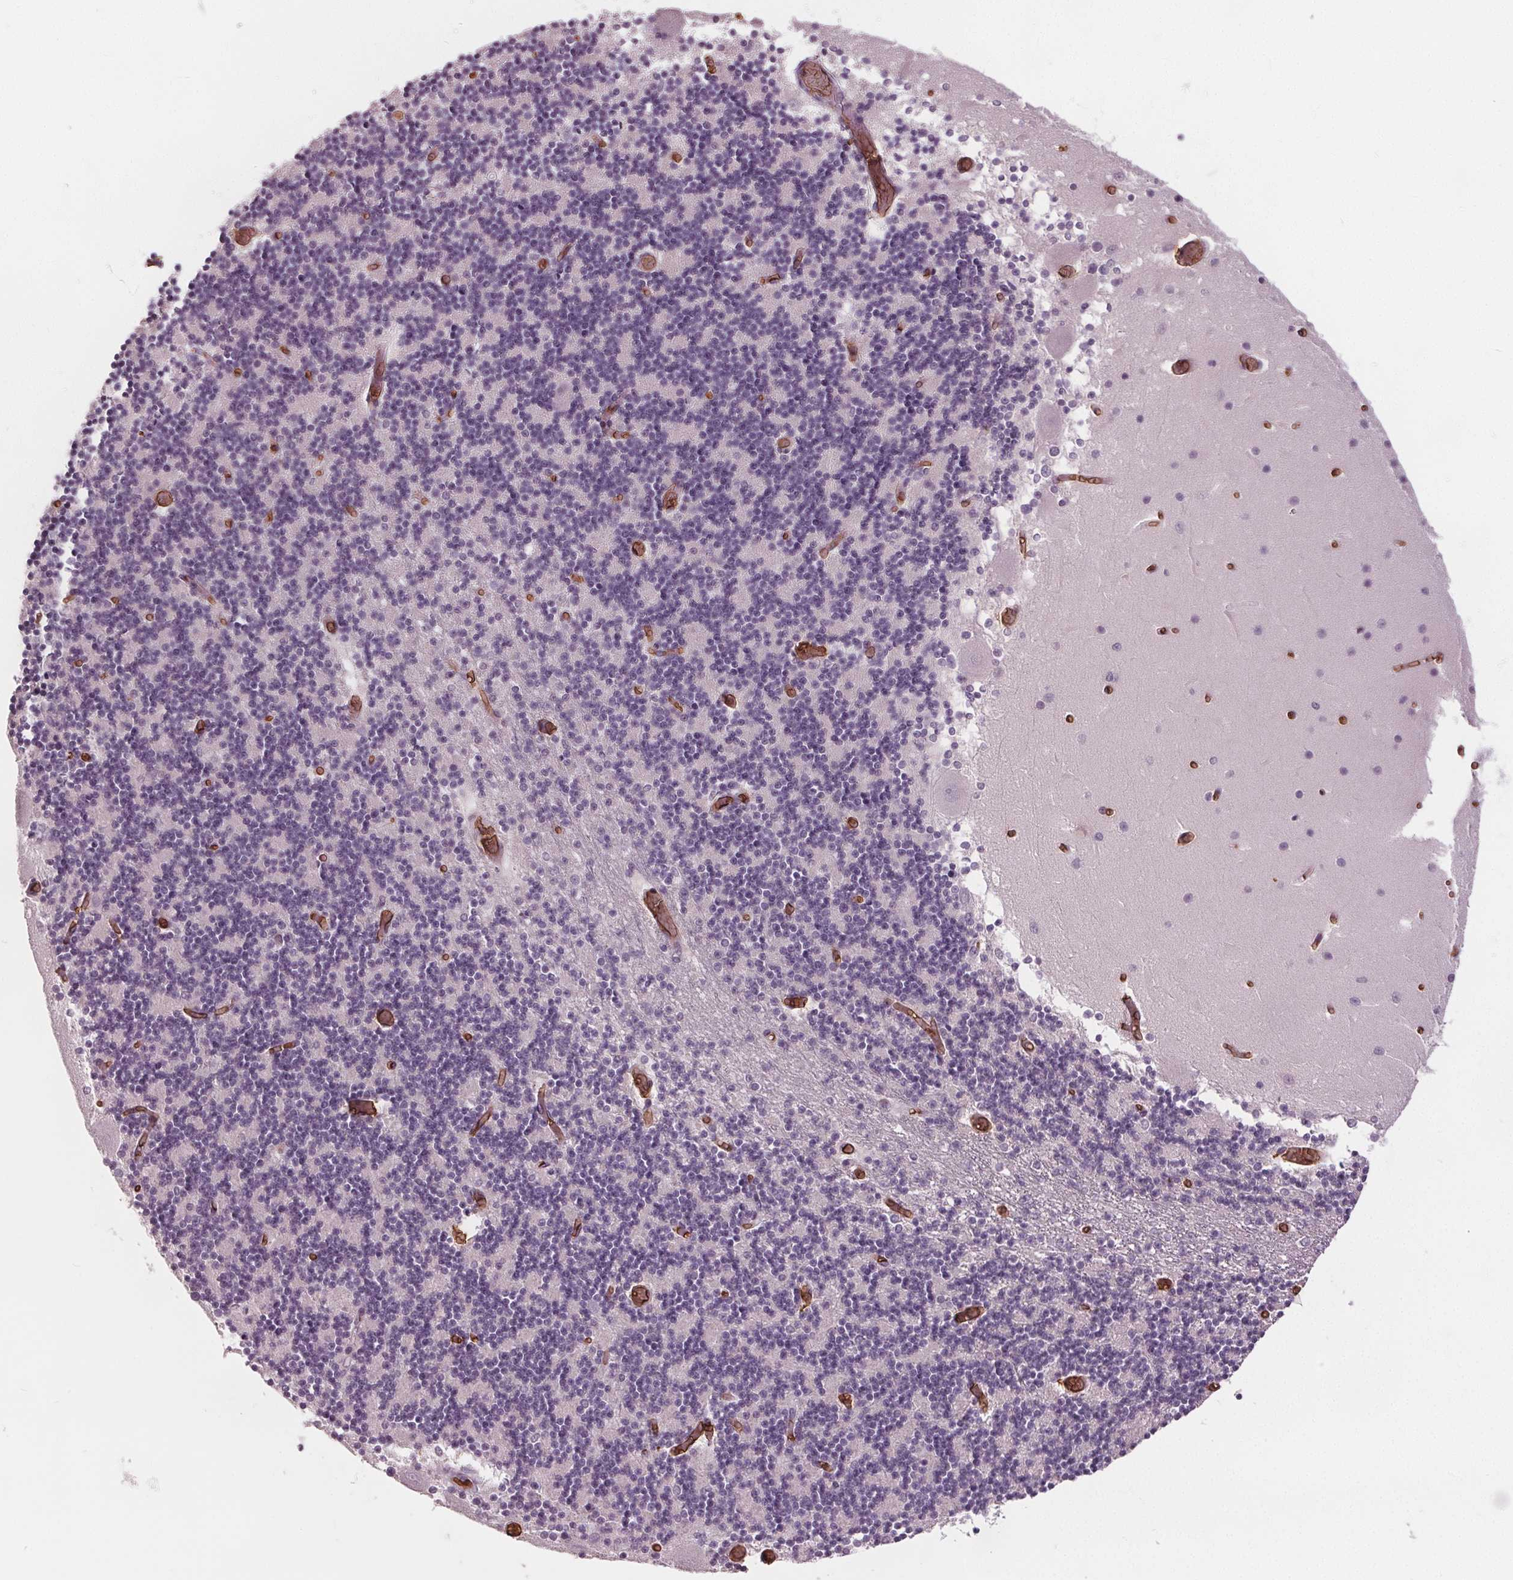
{"staining": {"intensity": "negative", "quantity": "none", "location": "none"}, "tissue": "cerebellum", "cell_type": "Cells in granular layer", "image_type": "normal", "snomed": [{"axis": "morphology", "description": "Normal tissue, NOS"}, {"axis": "topography", "description": "Cerebellum"}], "caption": "Immunohistochemical staining of unremarkable cerebellum displays no significant staining in cells in granular layer. Brightfield microscopy of immunohistochemistry stained with DAB (3,3'-diaminobenzidine) (brown) and hematoxylin (blue), captured at high magnification.", "gene": "SLC4A1", "patient": {"sex": "female", "age": 28}}